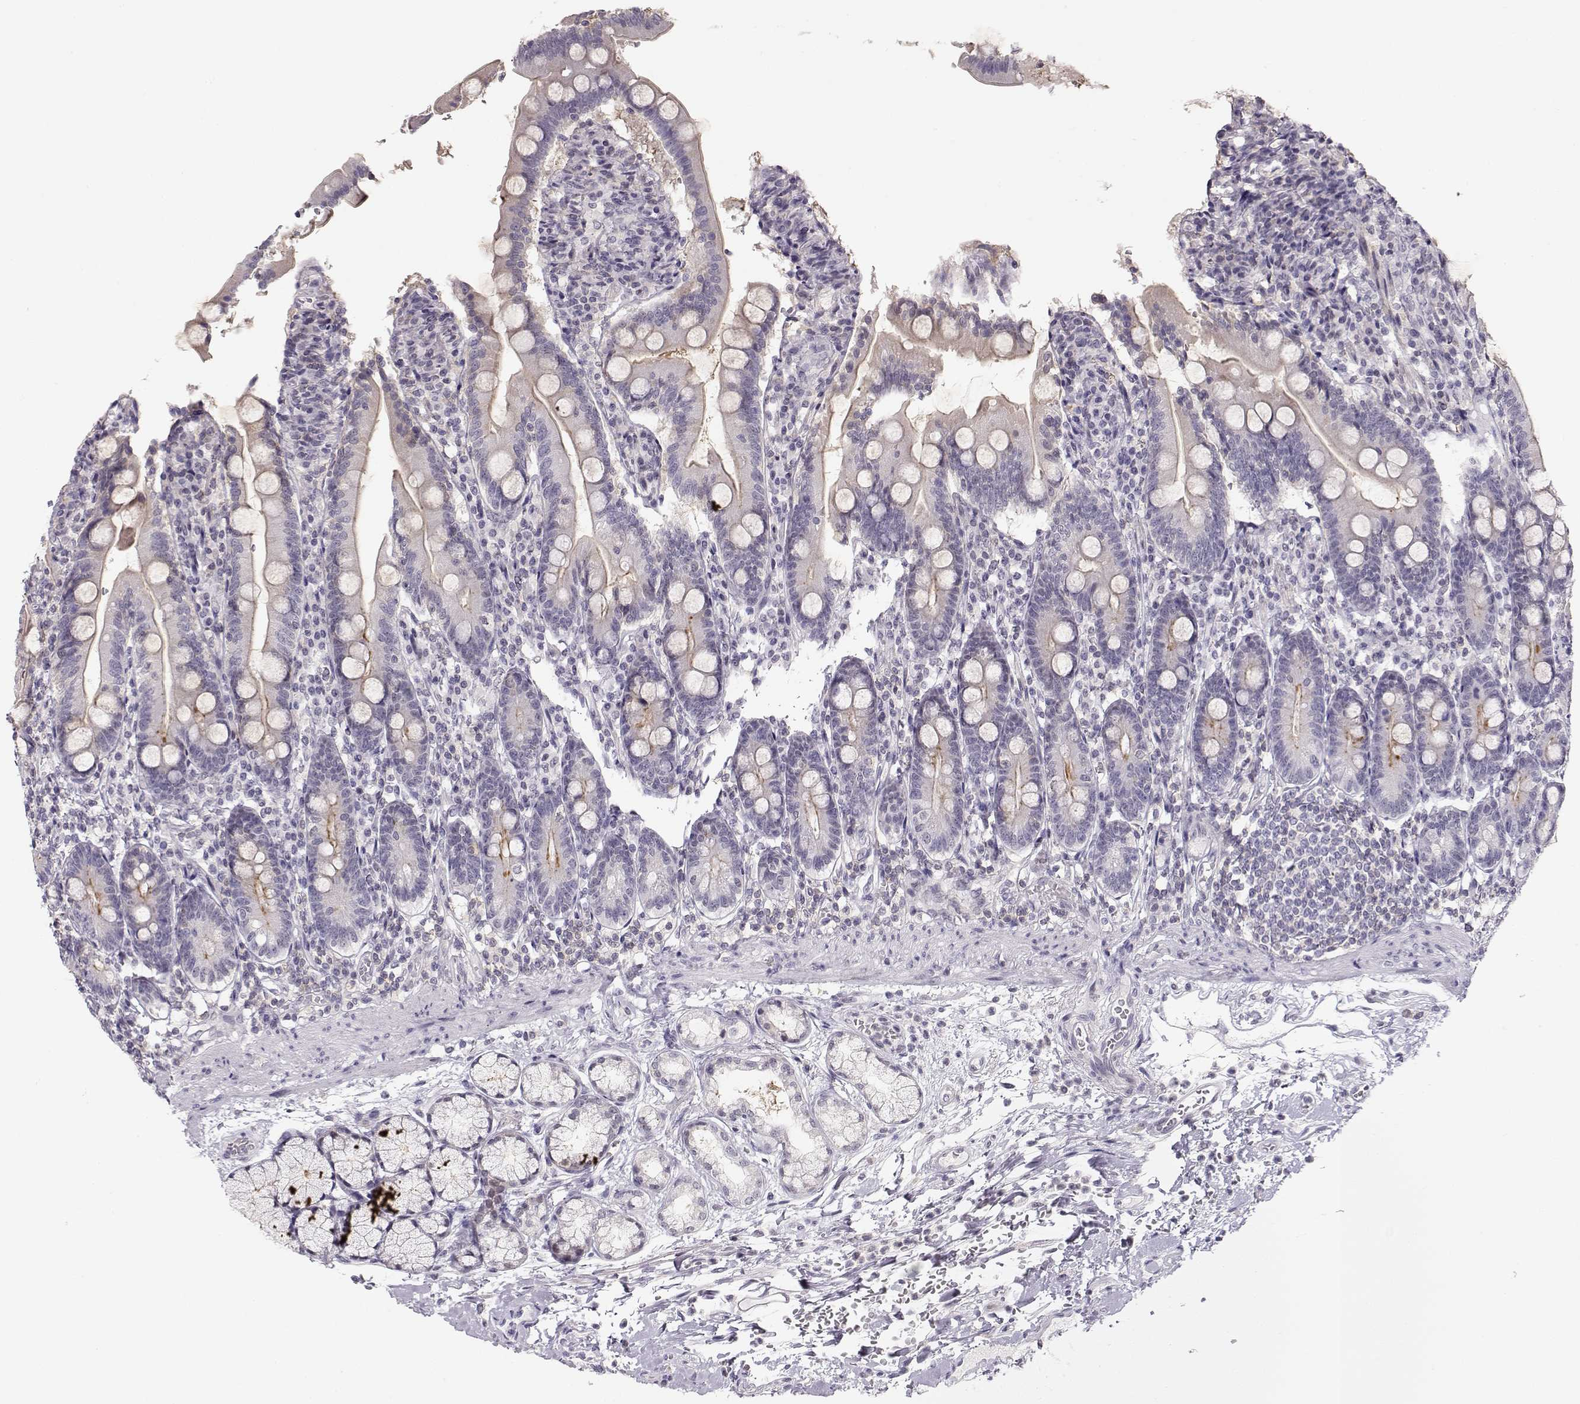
{"staining": {"intensity": "weak", "quantity": "<25%", "location": "cytoplasmic/membranous"}, "tissue": "duodenum", "cell_type": "Glandular cells", "image_type": "normal", "snomed": [{"axis": "morphology", "description": "Normal tissue, NOS"}, {"axis": "topography", "description": "Duodenum"}], "caption": "A high-resolution micrograph shows immunohistochemistry (IHC) staining of normal duodenum, which shows no significant expression in glandular cells. The staining was performed using DAB (3,3'-diaminobenzidine) to visualize the protein expression in brown, while the nuclei were stained in blue with hematoxylin (Magnification: 20x).", "gene": "TEPP", "patient": {"sex": "female", "age": 67}}